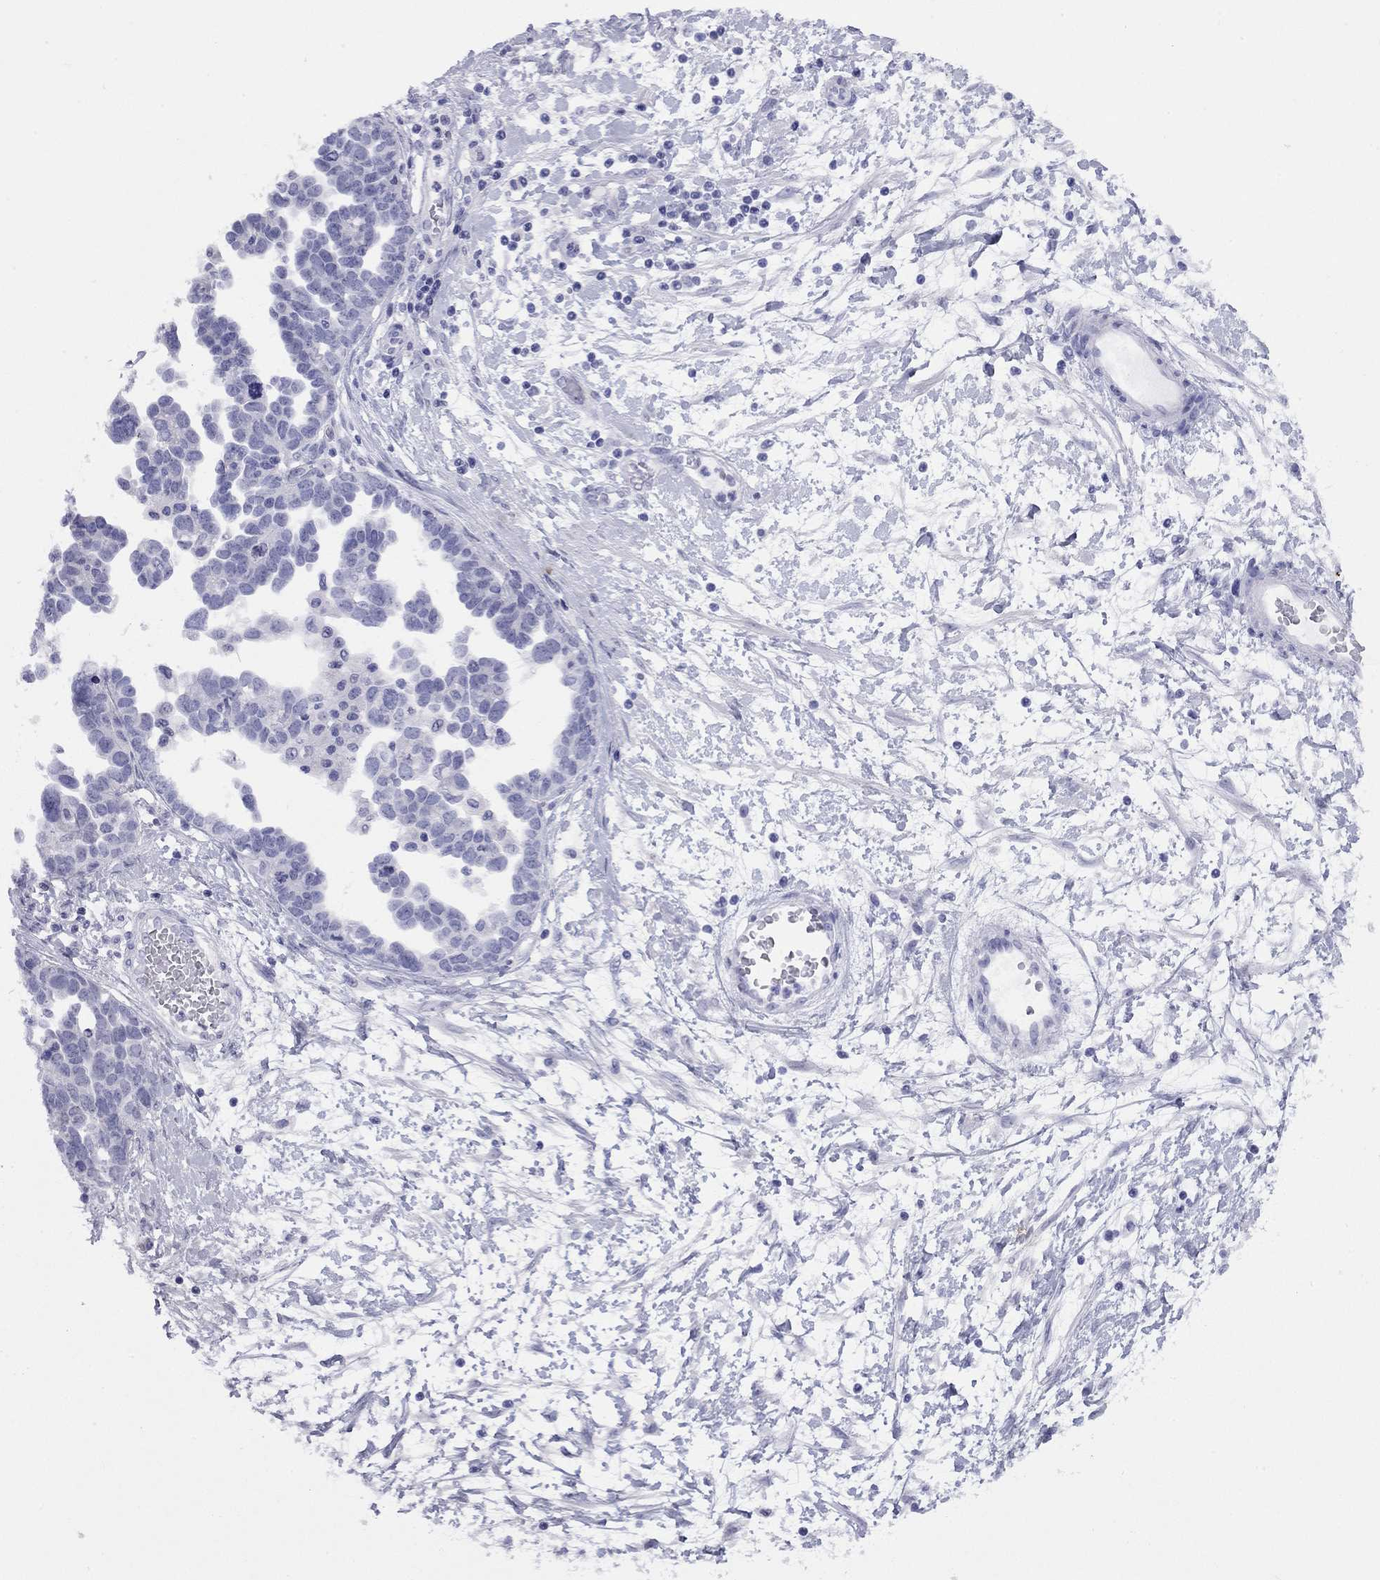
{"staining": {"intensity": "negative", "quantity": "none", "location": "none"}, "tissue": "ovarian cancer", "cell_type": "Tumor cells", "image_type": "cancer", "snomed": [{"axis": "morphology", "description": "Cystadenocarcinoma, serous, NOS"}, {"axis": "topography", "description": "Ovary"}], "caption": "This photomicrograph is of serous cystadenocarcinoma (ovarian) stained with IHC to label a protein in brown with the nuclei are counter-stained blue. There is no staining in tumor cells. (Brightfield microscopy of DAB (3,3'-diaminobenzidine) immunohistochemistry at high magnification).", "gene": "LYAR", "patient": {"sex": "female", "age": 54}}